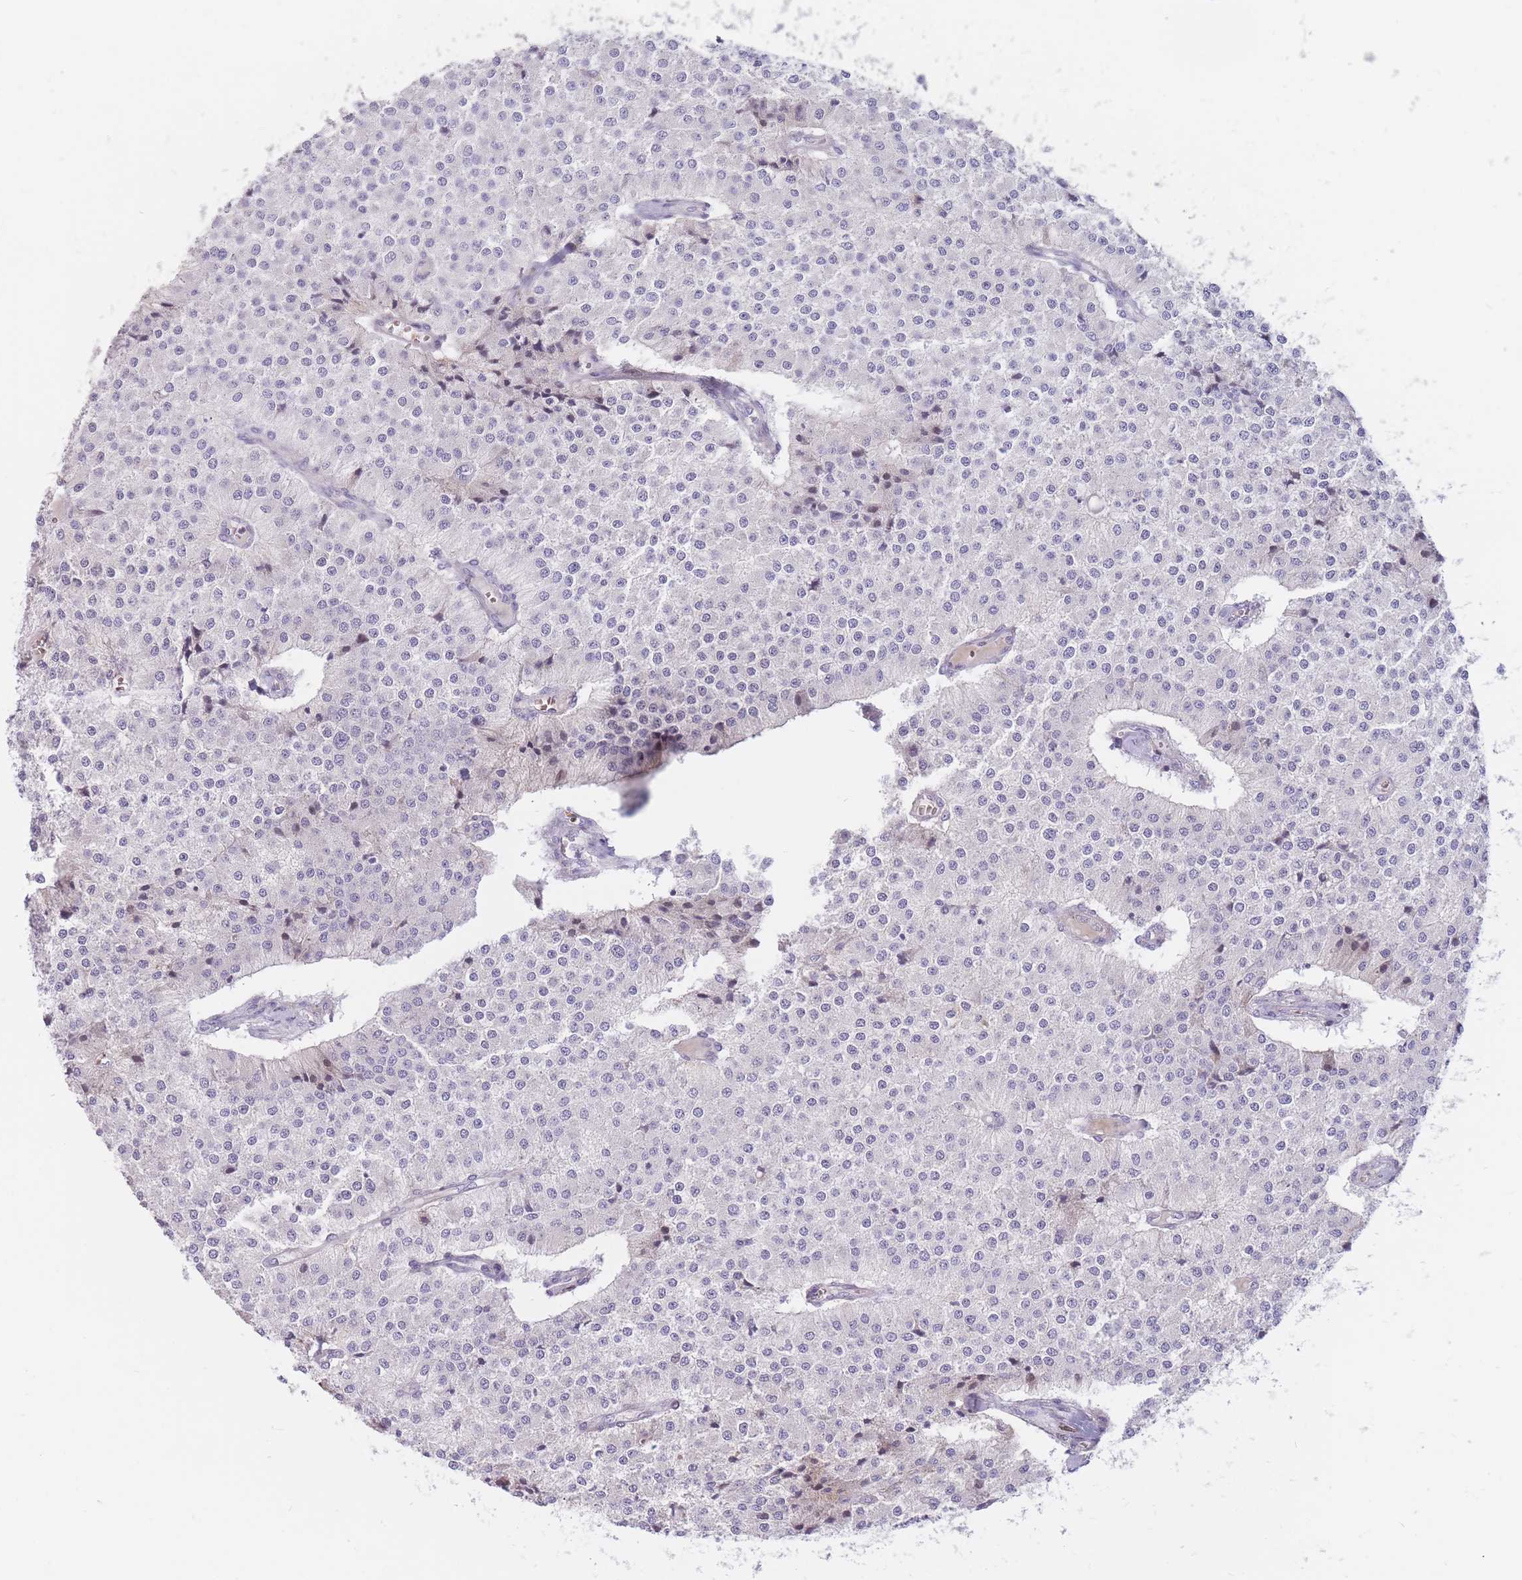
{"staining": {"intensity": "negative", "quantity": "none", "location": "none"}, "tissue": "carcinoid", "cell_type": "Tumor cells", "image_type": "cancer", "snomed": [{"axis": "morphology", "description": "Carcinoid, malignant, NOS"}, {"axis": "topography", "description": "Colon"}], "caption": "High power microscopy micrograph of an immunohistochemistry (IHC) micrograph of carcinoid, revealing no significant staining in tumor cells.", "gene": "PTGDR", "patient": {"sex": "female", "age": 52}}